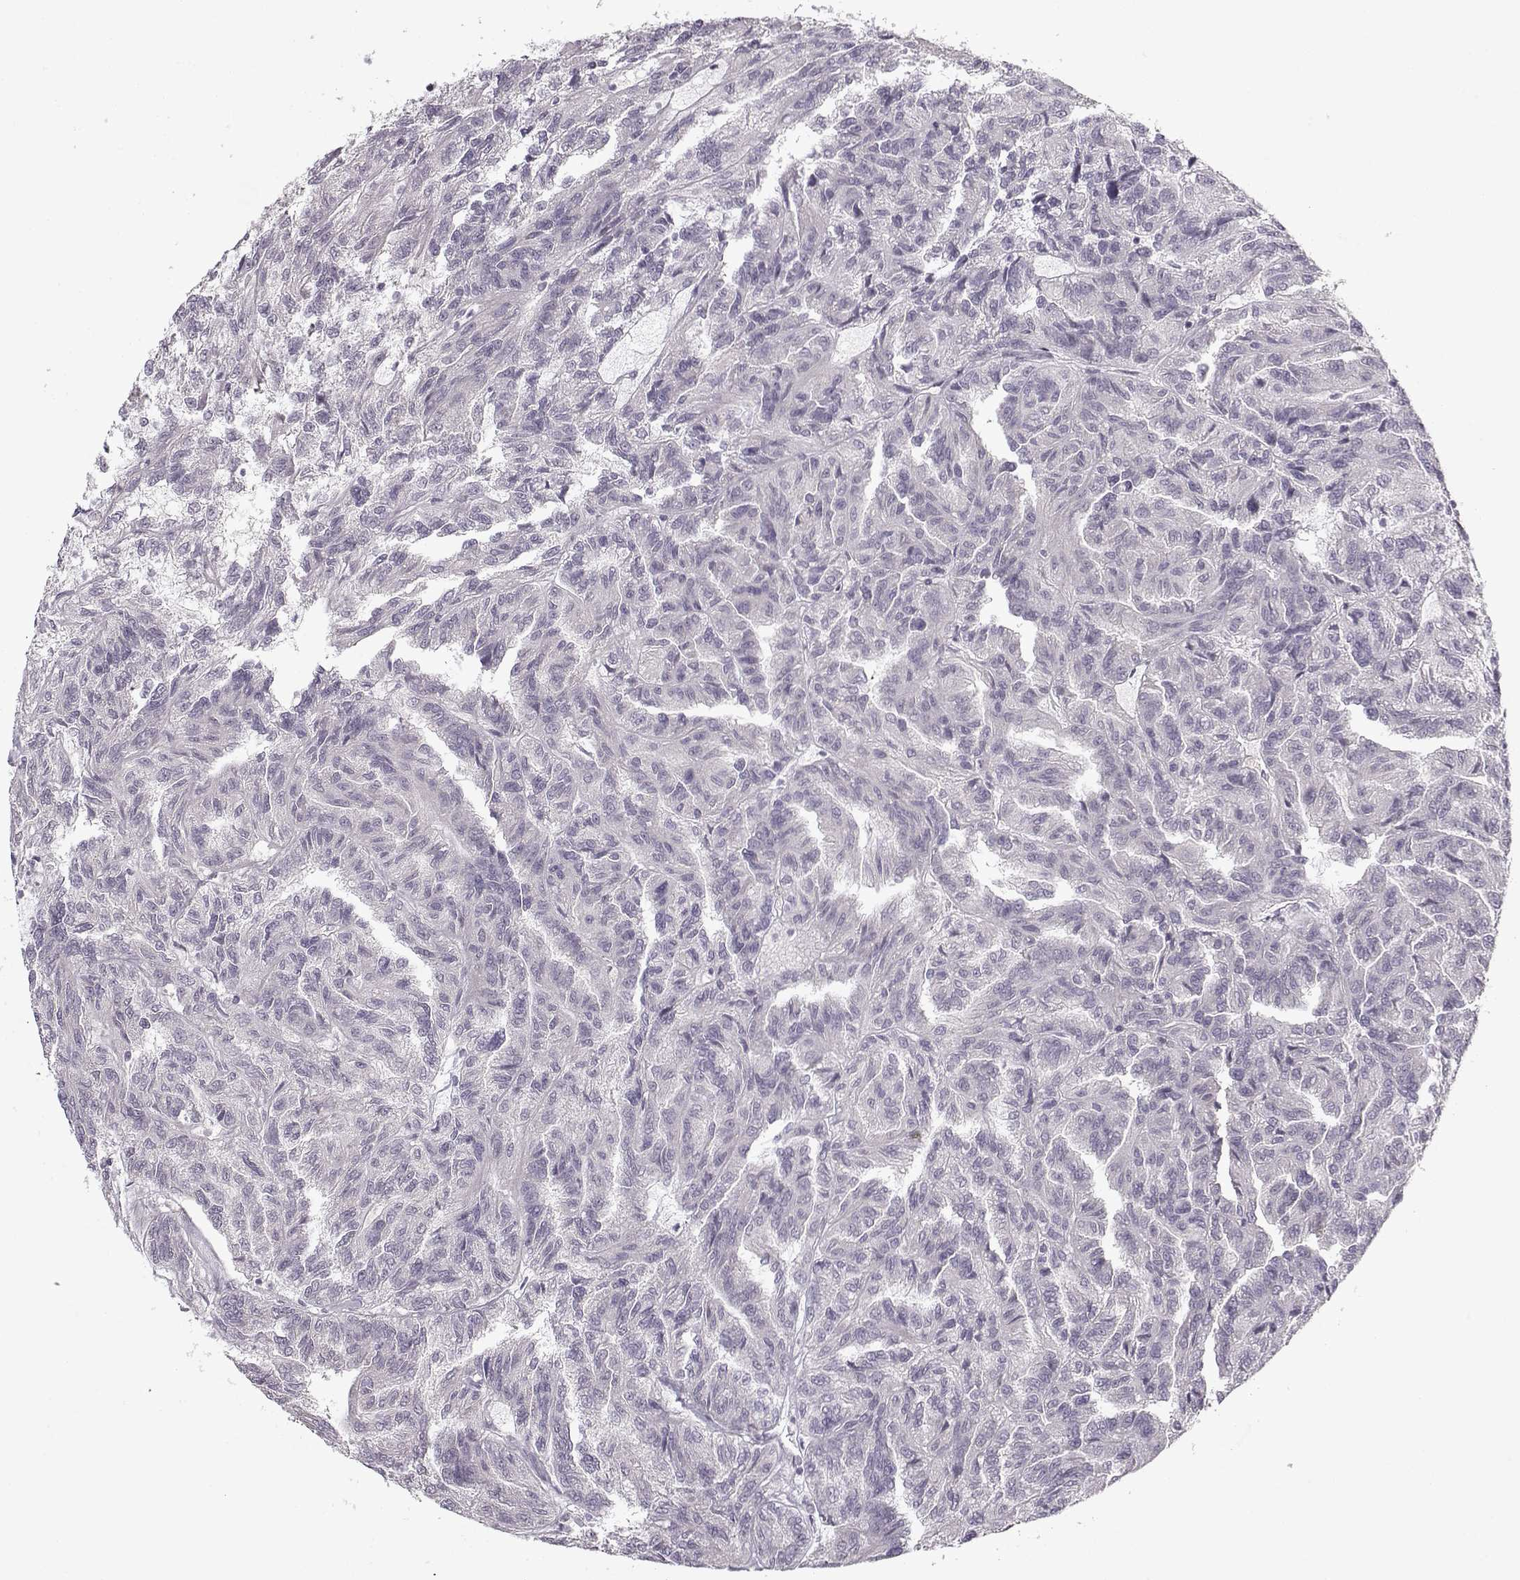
{"staining": {"intensity": "negative", "quantity": "none", "location": "none"}, "tissue": "renal cancer", "cell_type": "Tumor cells", "image_type": "cancer", "snomed": [{"axis": "morphology", "description": "Adenocarcinoma, NOS"}, {"axis": "topography", "description": "Kidney"}], "caption": "A histopathology image of human renal adenocarcinoma is negative for staining in tumor cells.", "gene": "PNMT", "patient": {"sex": "male", "age": 79}}